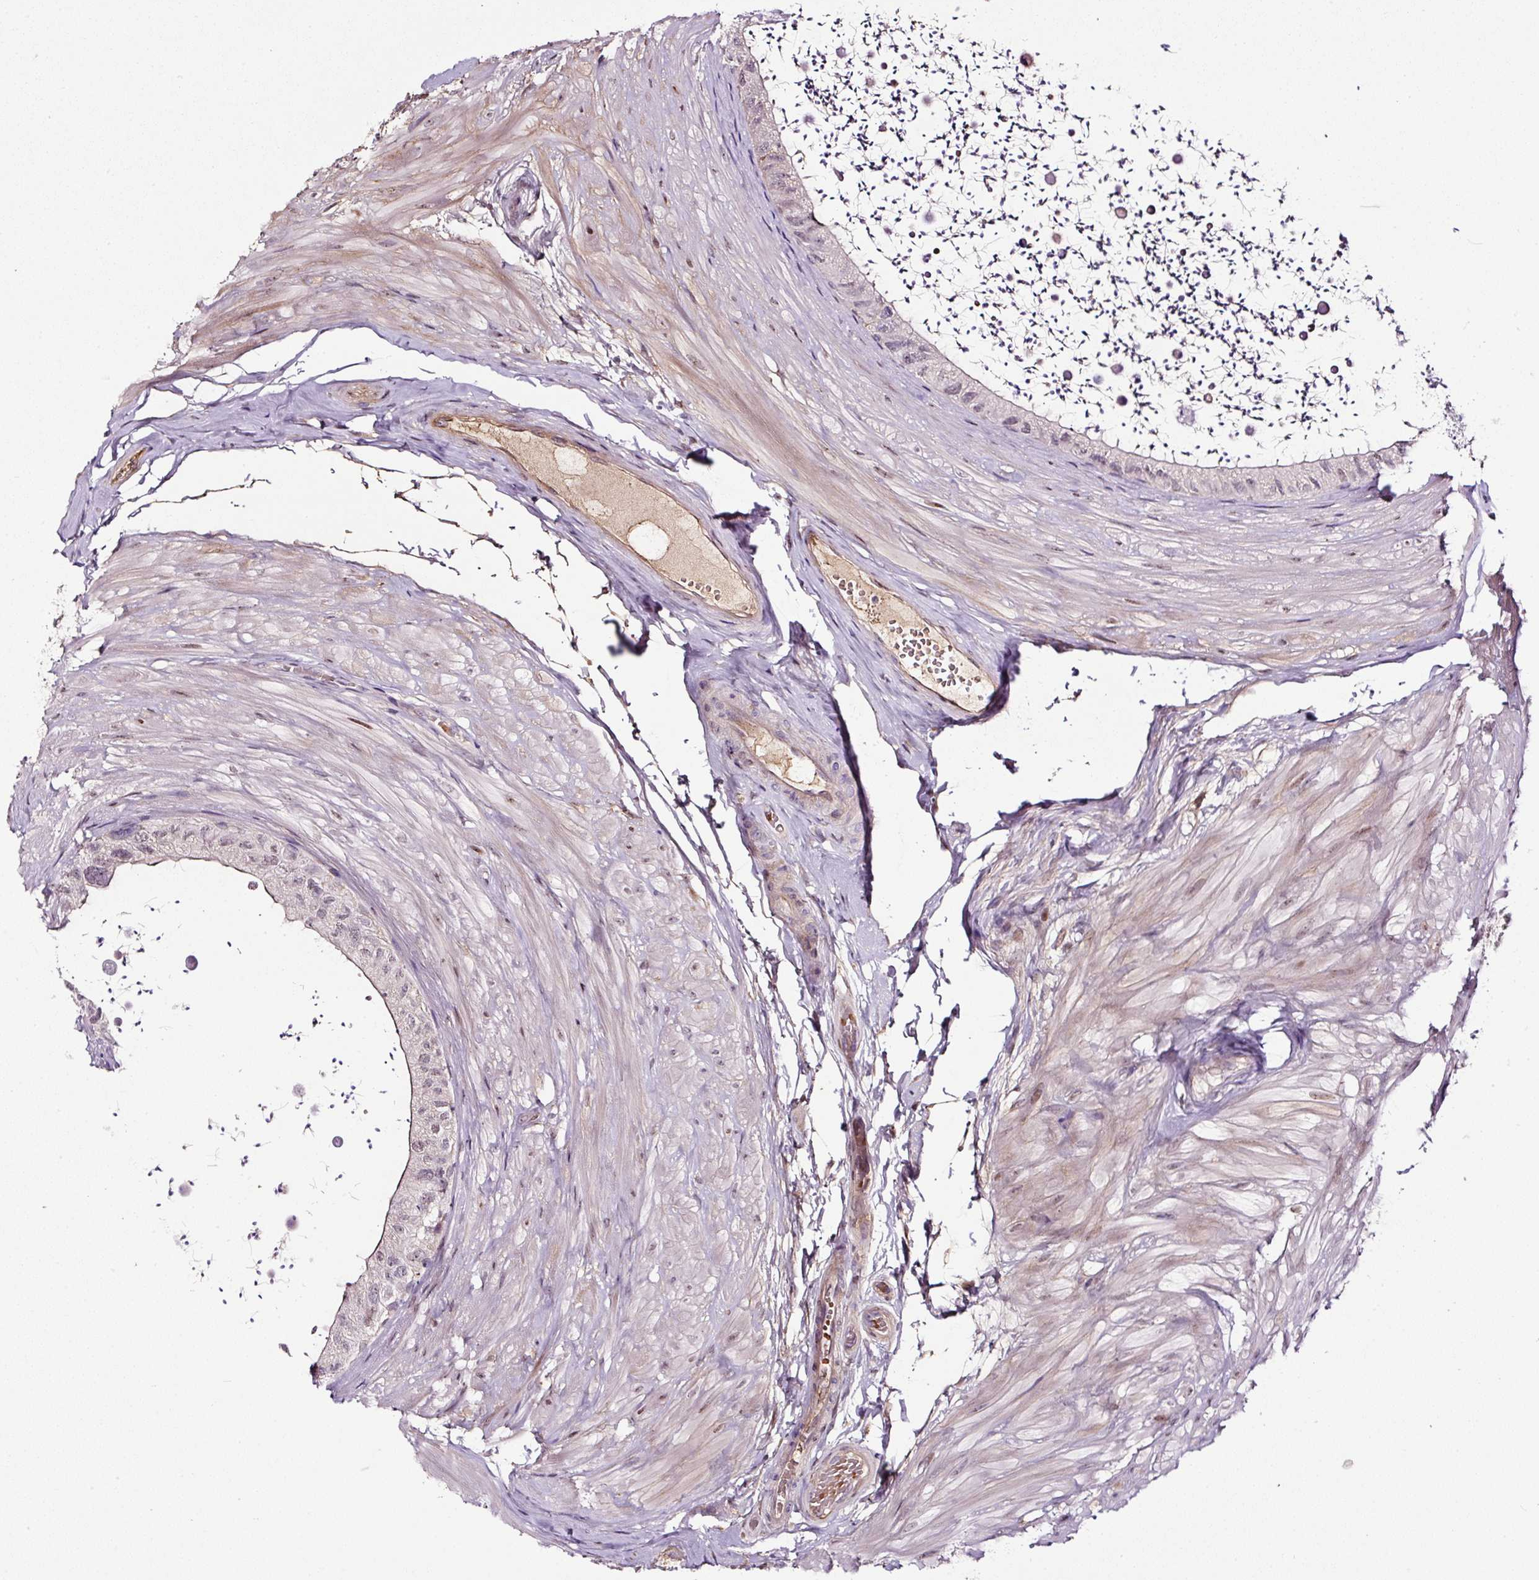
{"staining": {"intensity": "weak", "quantity": "<25%", "location": "nuclear"}, "tissue": "epididymis", "cell_type": "Glandular cells", "image_type": "normal", "snomed": [{"axis": "morphology", "description": "Normal tissue, NOS"}, {"axis": "topography", "description": "Epididymis"}, {"axis": "topography", "description": "Peripheral nerve tissue"}], "caption": "Photomicrograph shows no protein positivity in glandular cells of unremarkable epididymis. The staining is performed using DAB brown chromogen with nuclei counter-stained in using hematoxylin.", "gene": "LRRC24", "patient": {"sex": "male", "age": 32}}